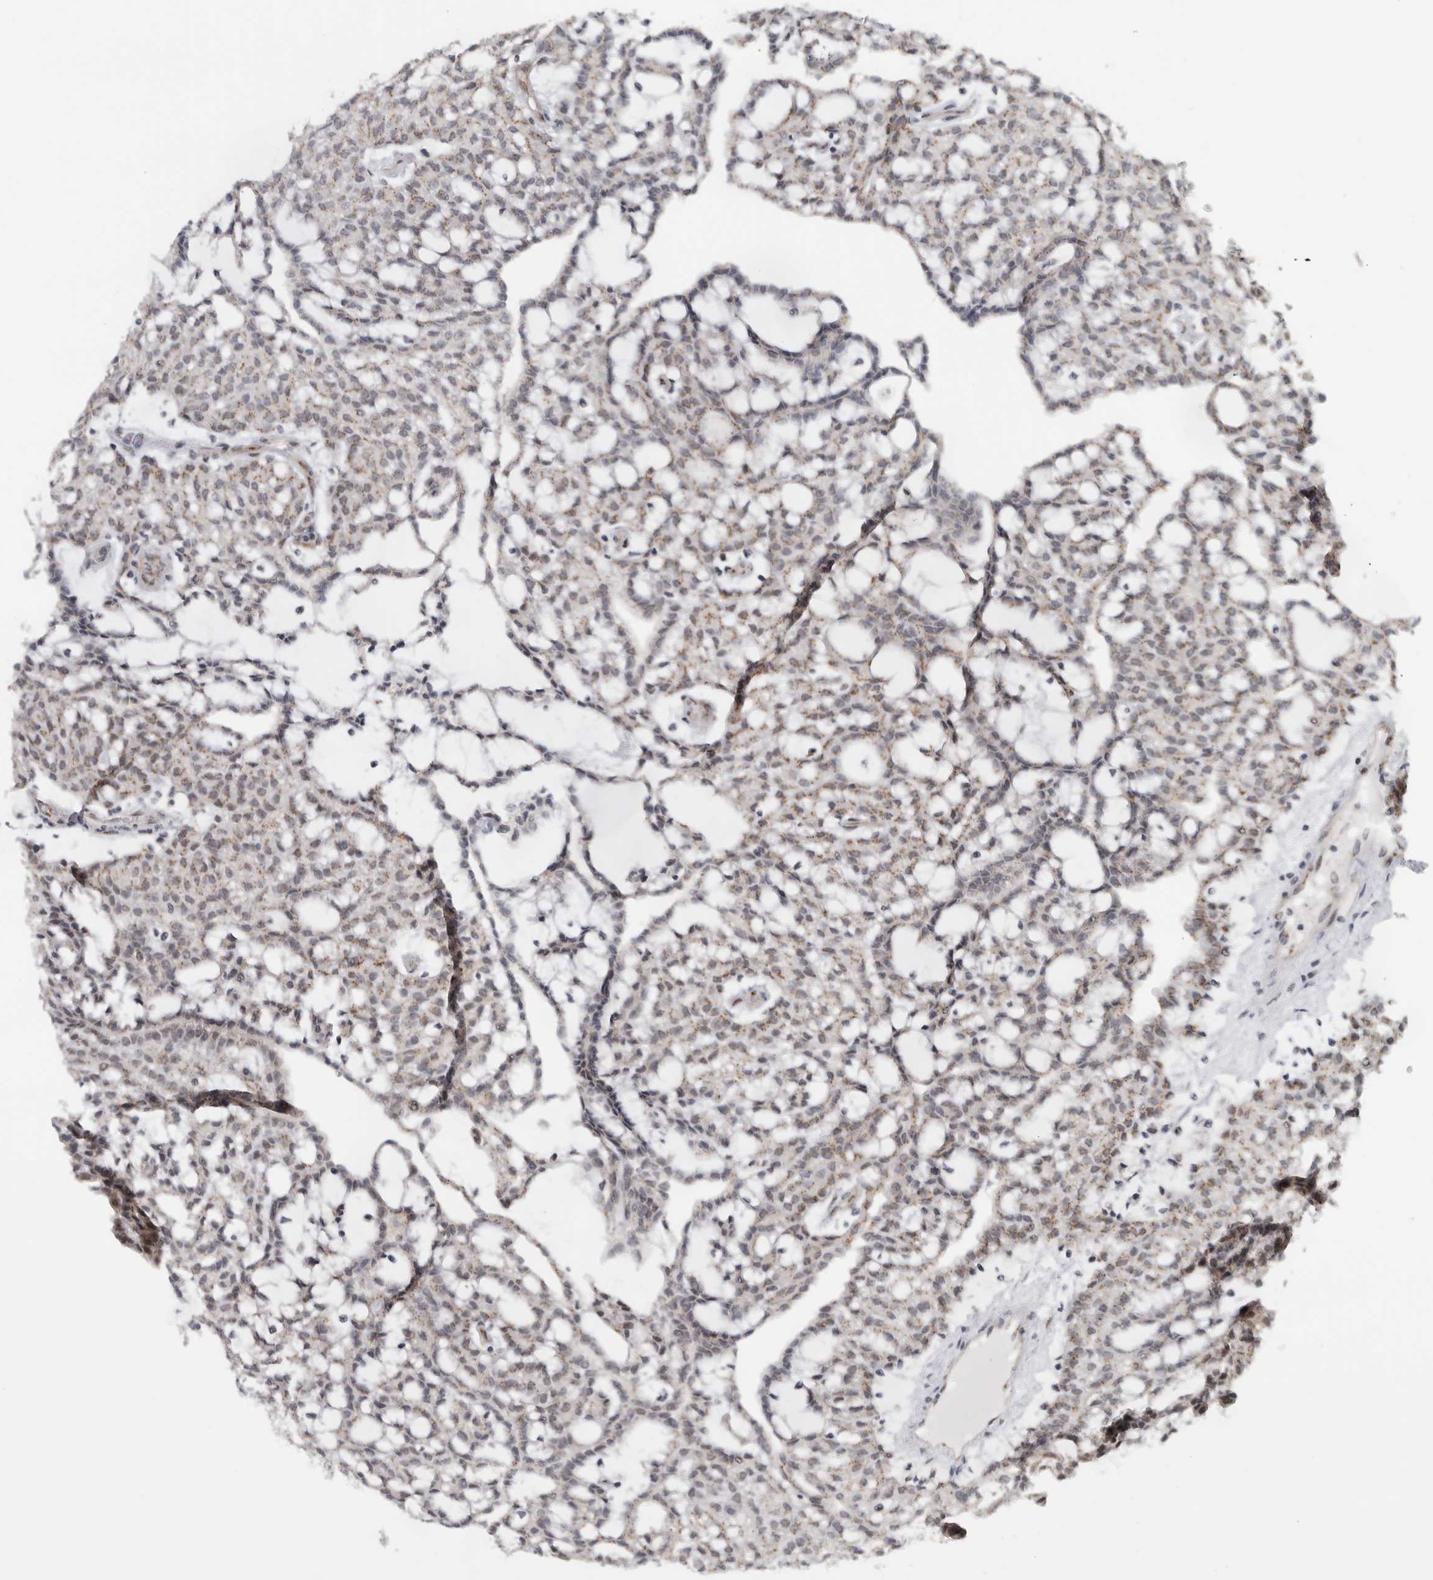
{"staining": {"intensity": "weak", "quantity": "25%-75%", "location": "cytoplasmic/membranous"}, "tissue": "renal cancer", "cell_type": "Tumor cells", "image_type": "cancer", "snomed": [{"axis": "morphology", "description": "Adenocarcinoma, NOS"}, {"axis": "topography", "description": "Kidney"}], "caption": "Immunohistochemical staining of renal adenocarcinoma exhibits low levels of weak cytoplasmic/membranous expression in approximately 25%-75% of tumor cells.", "gene": "ZMYND8", "patient": {"sex": "male", "age": 63}}